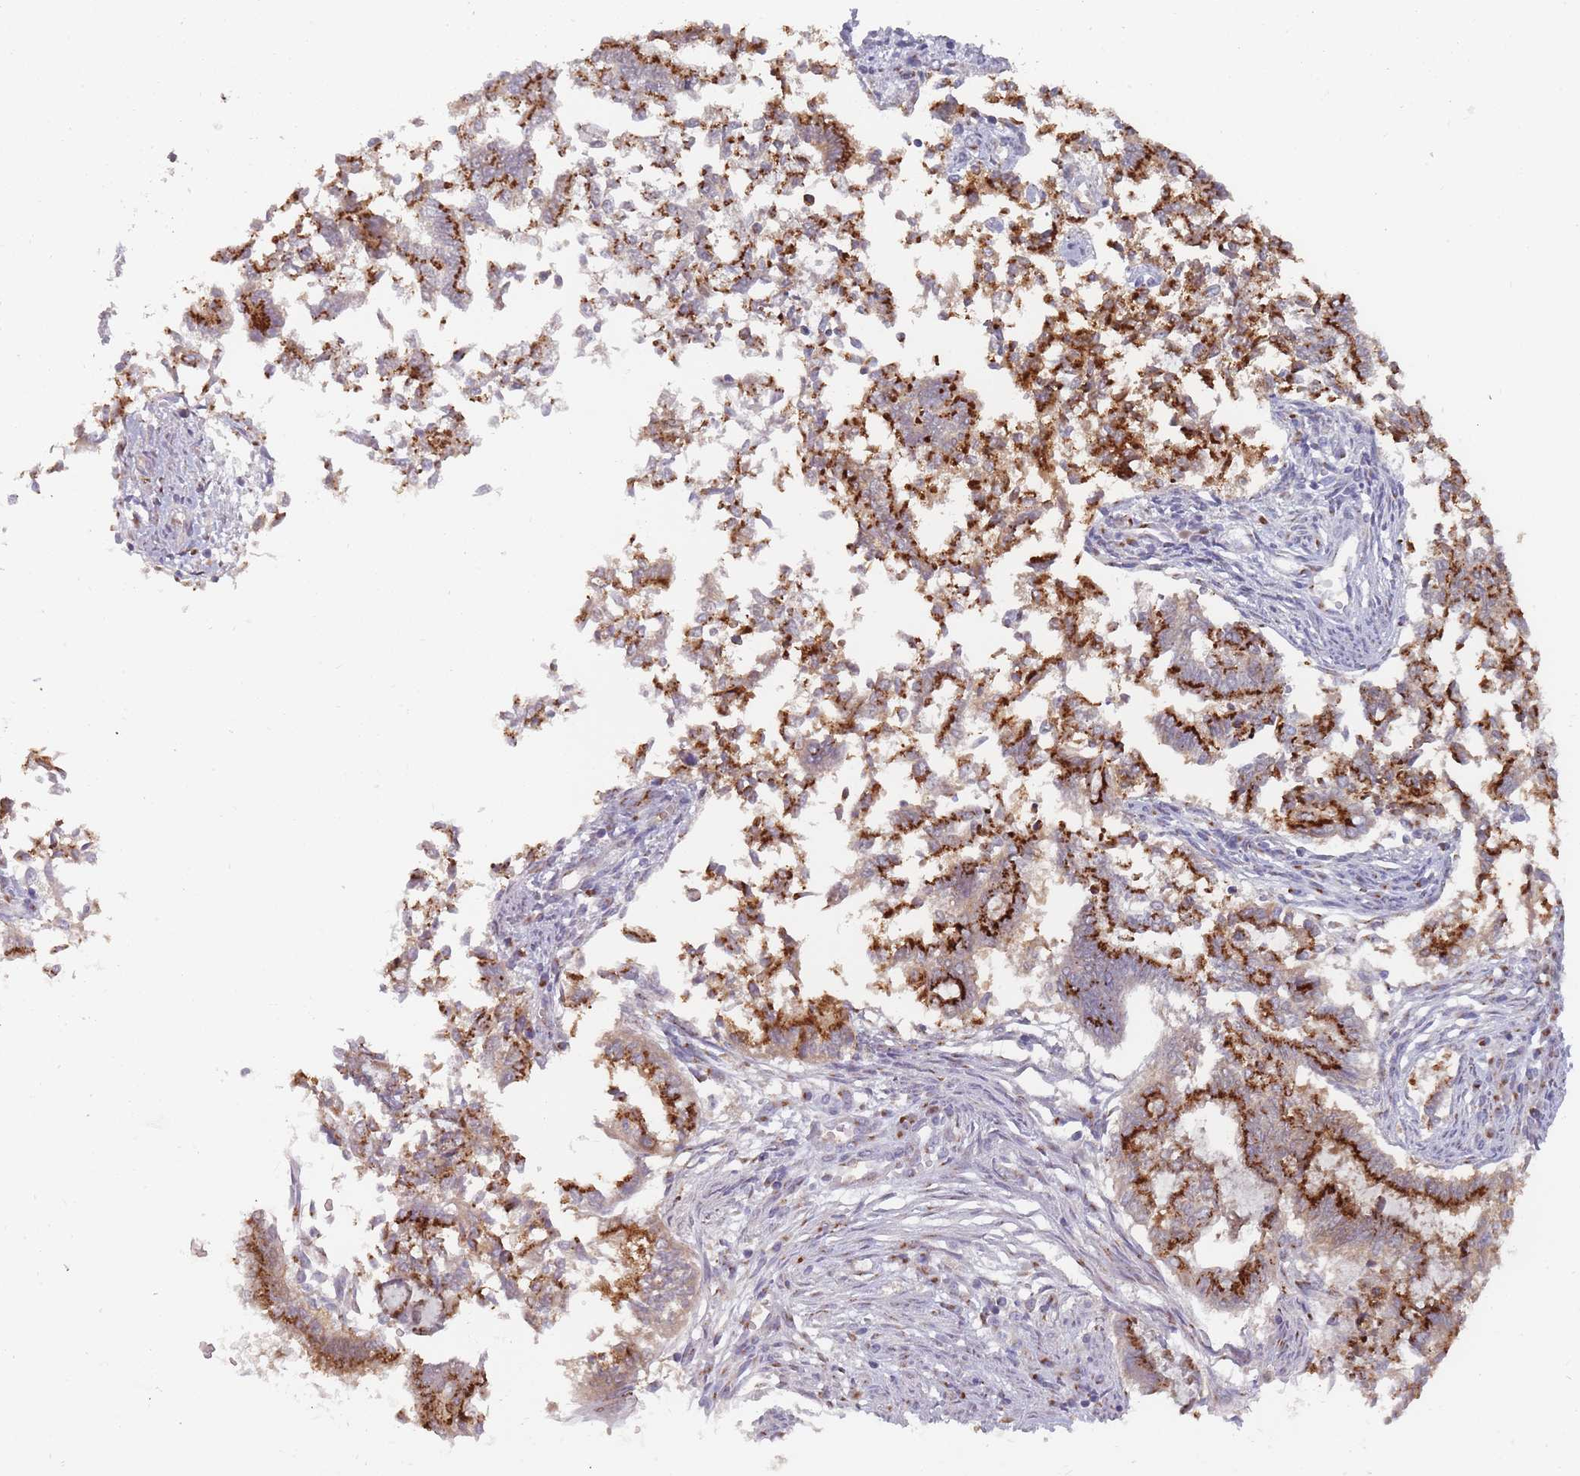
{"staining": {"intensity": "strong", "quantity": ">75%", "location": "cytoplasmic/membranous"}, "tissue": "endometrial cancer", "cell_type": "Tumor cells", "image_type": "cancer", "snomed": [{"axis": "morphology", "description": "Adenocarcinoma, NOS"}, {"axis": "topography", "description": "Endometrium"}], "caption": "Endometrial cancer tissue exhibits strong cytoplasmic/membranous staining in about >75% of tumor cells", "gene": "MAN1B1", "patient": {"sex": "female", "age": 79}}